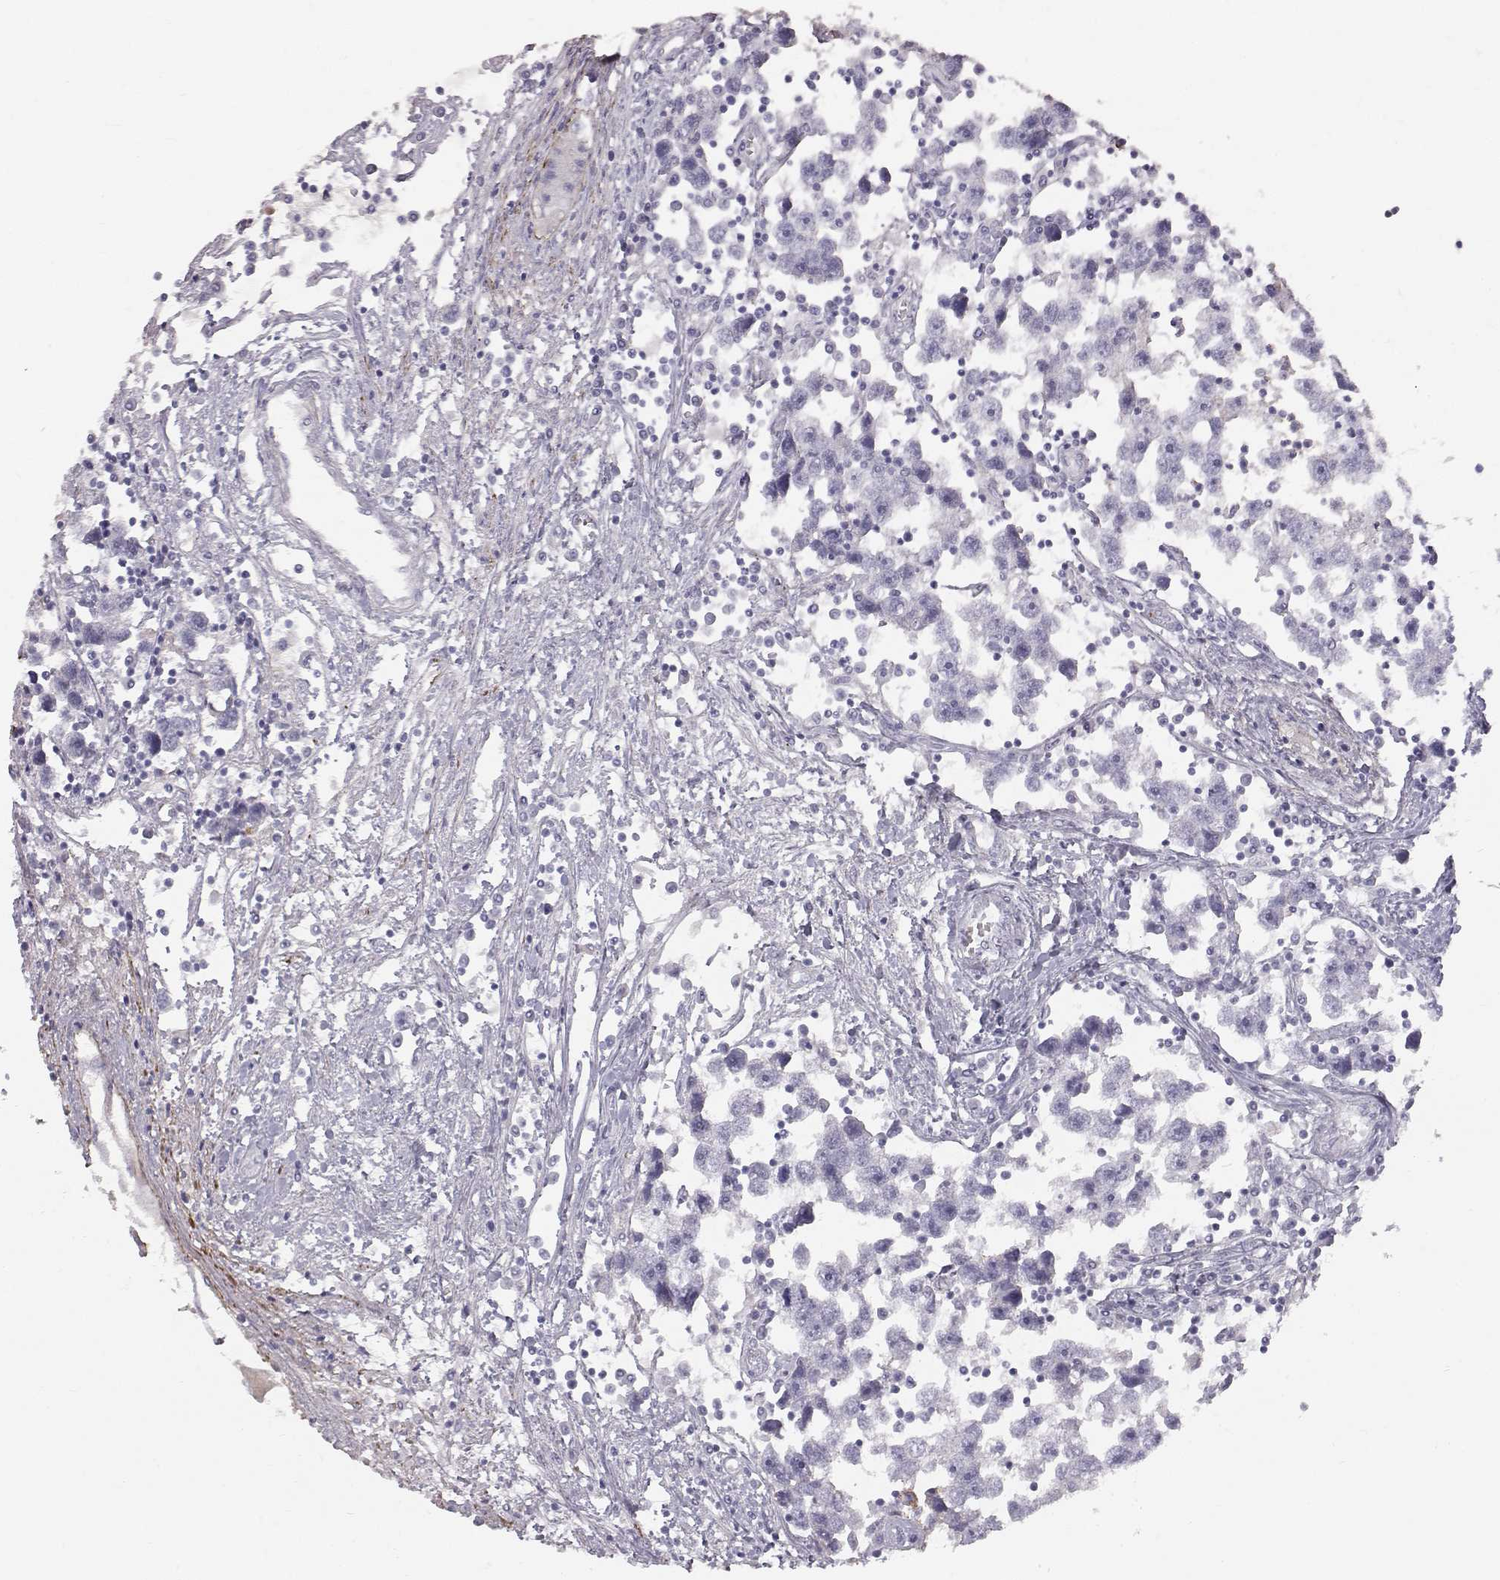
{"staining": {"intensity": "negative", "quantity": "none", "location": "none"}, "tissue": "testis cancer", "cell_type": "Tumor cells", "image_type": "cancer", "snomed": [{"axis": "morphology", "description": "Seminoma, NOS"}, {"axis": "topography", "description": "Testis"}], "caption": "Tumor cells are negative for brown protein staining in testis cancer. The staining is performed using DAB brown chromogen with nuclei counter-stained in using hematoxylin.", "gene": "KRTAP16-1", "patient": {"sex": "male", "age": 30}}